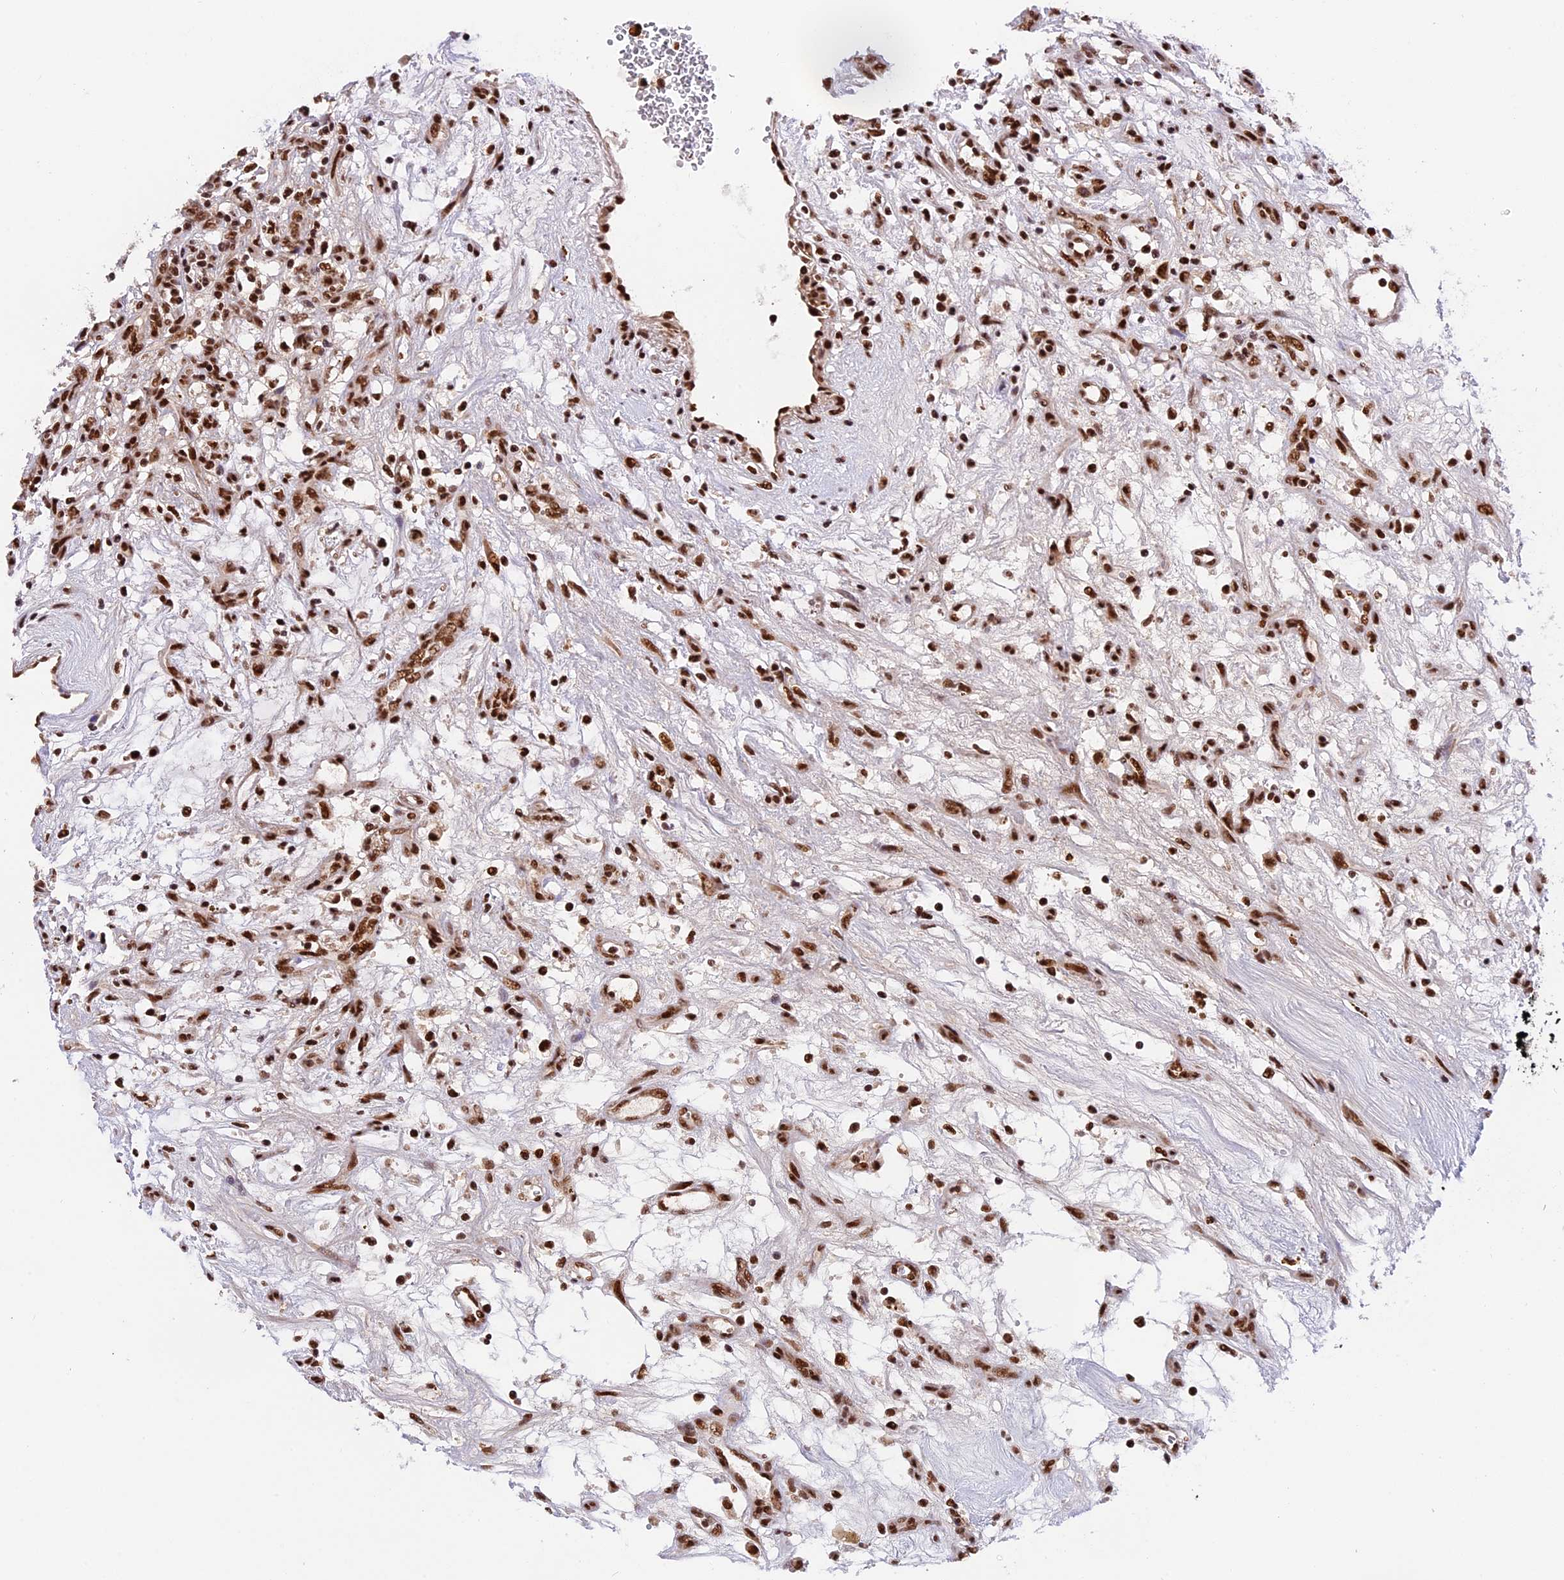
{"staining": {"intensity": "strong", "quantity": ">75%", "location": "nuclear"}, "tissue": "renal cancer", "cell_type": "Tumor cells", "image_type": "cancer", "snomed": [{"axis": "morphology", "description": "Adenocarcinoma, NOS"}, {"axis": "topography", "description": "Kidney"}], "caption": "Strong nuclear staining for a protein is appreciated in approximately >75% of tumor cells of adenocarcinoma (renal) using immunohistochemistry.", "gene": "RAMAC", "patient": {"sex": "female", "age": 57}}